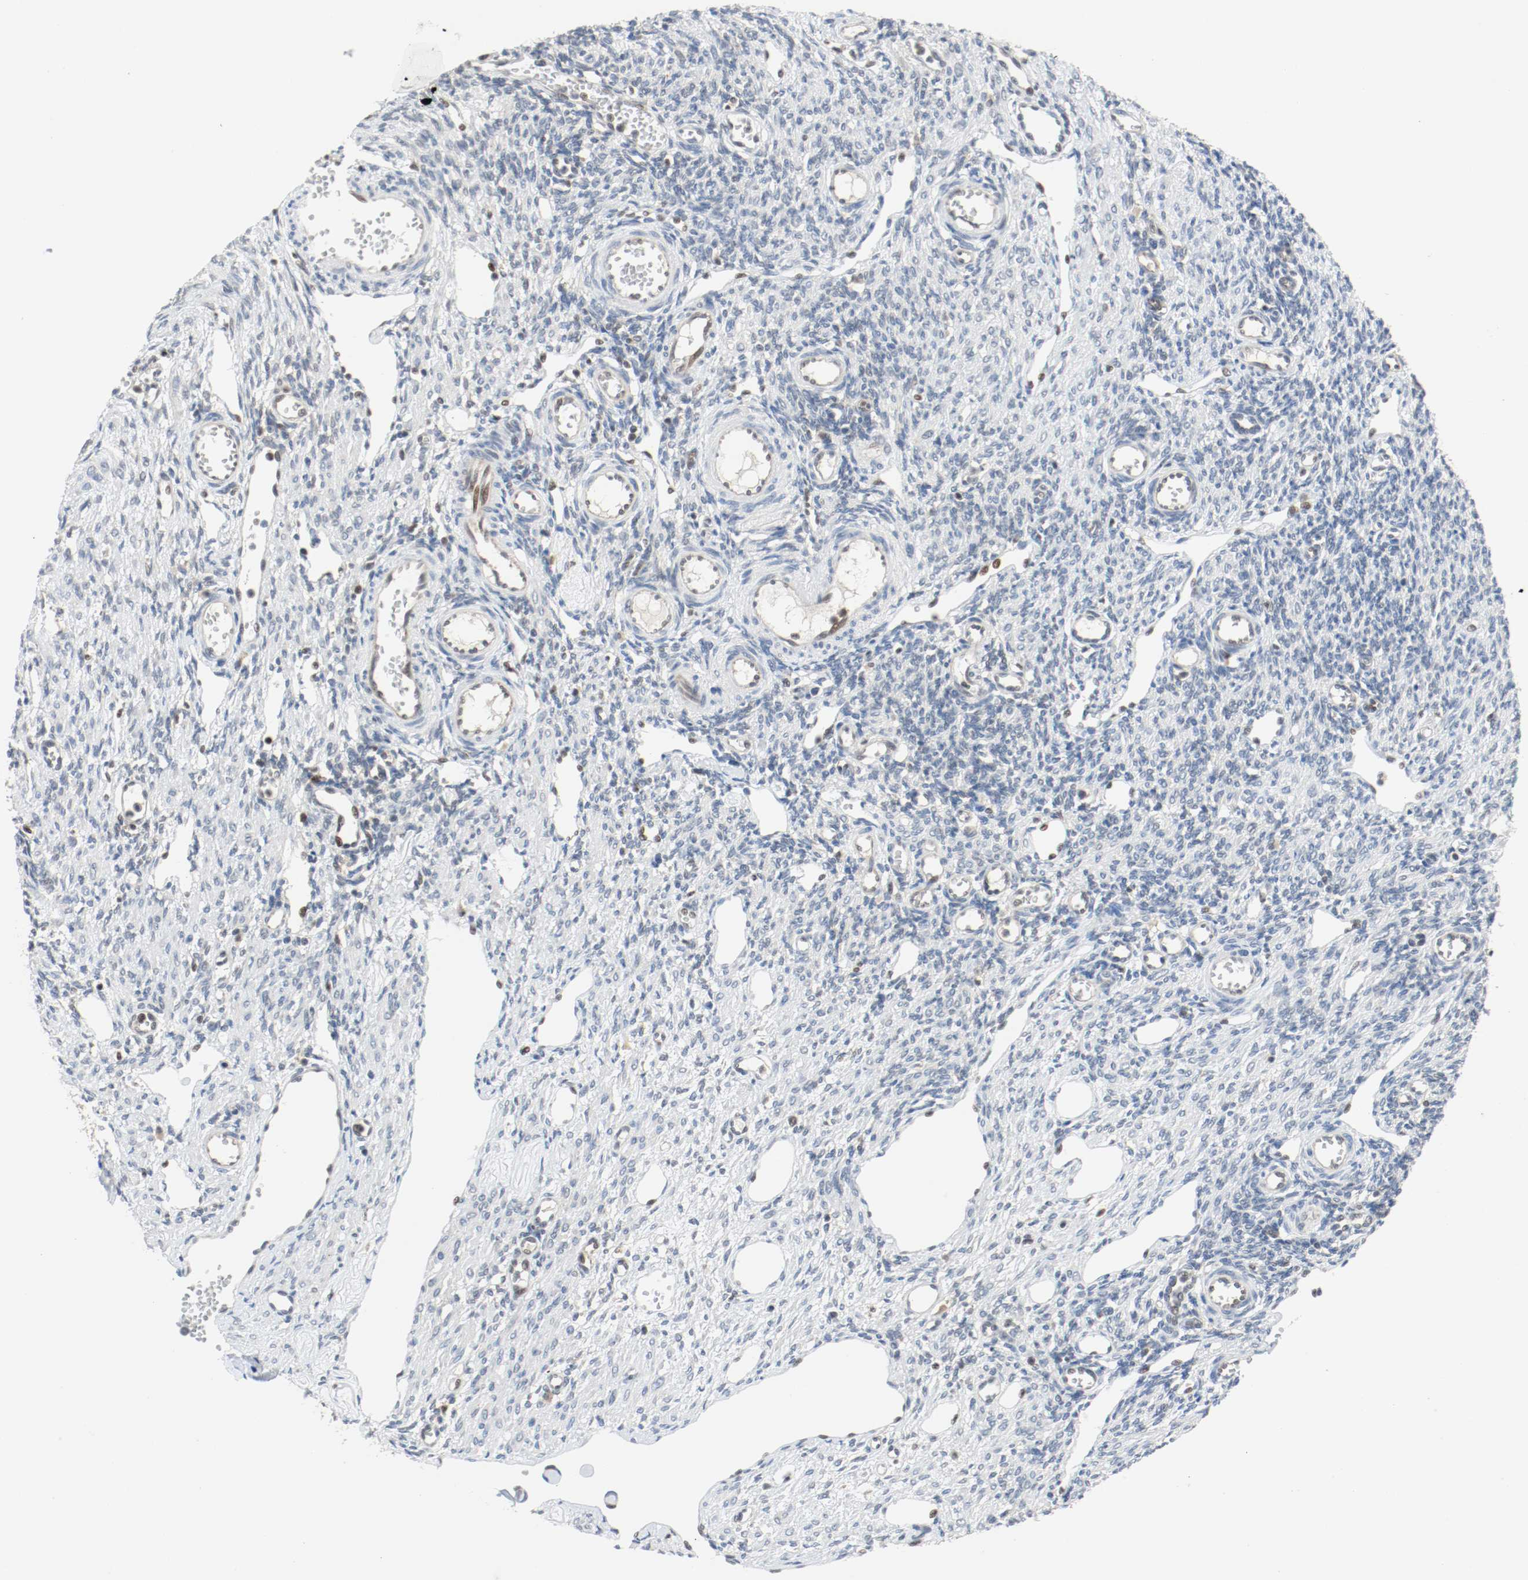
{"staining": {"intensity": "weak", "quantity": "25%-75%", "location": "nuclear"}, "tissue": "ovary", "cell_type": "Follicle cells", "image_type": "normal", "snomed": [{"axis": "morphology", "description": "Normal tissue, NOS"}, {"axis": "topography", "description": "Ovary"}], "caption": "Weak nuclear protein positivity is identified in approximately 25%-75% of follicle cells in ovary.", "gene": "ASH1L", "patient": {"sex": "female", "age": 33}}